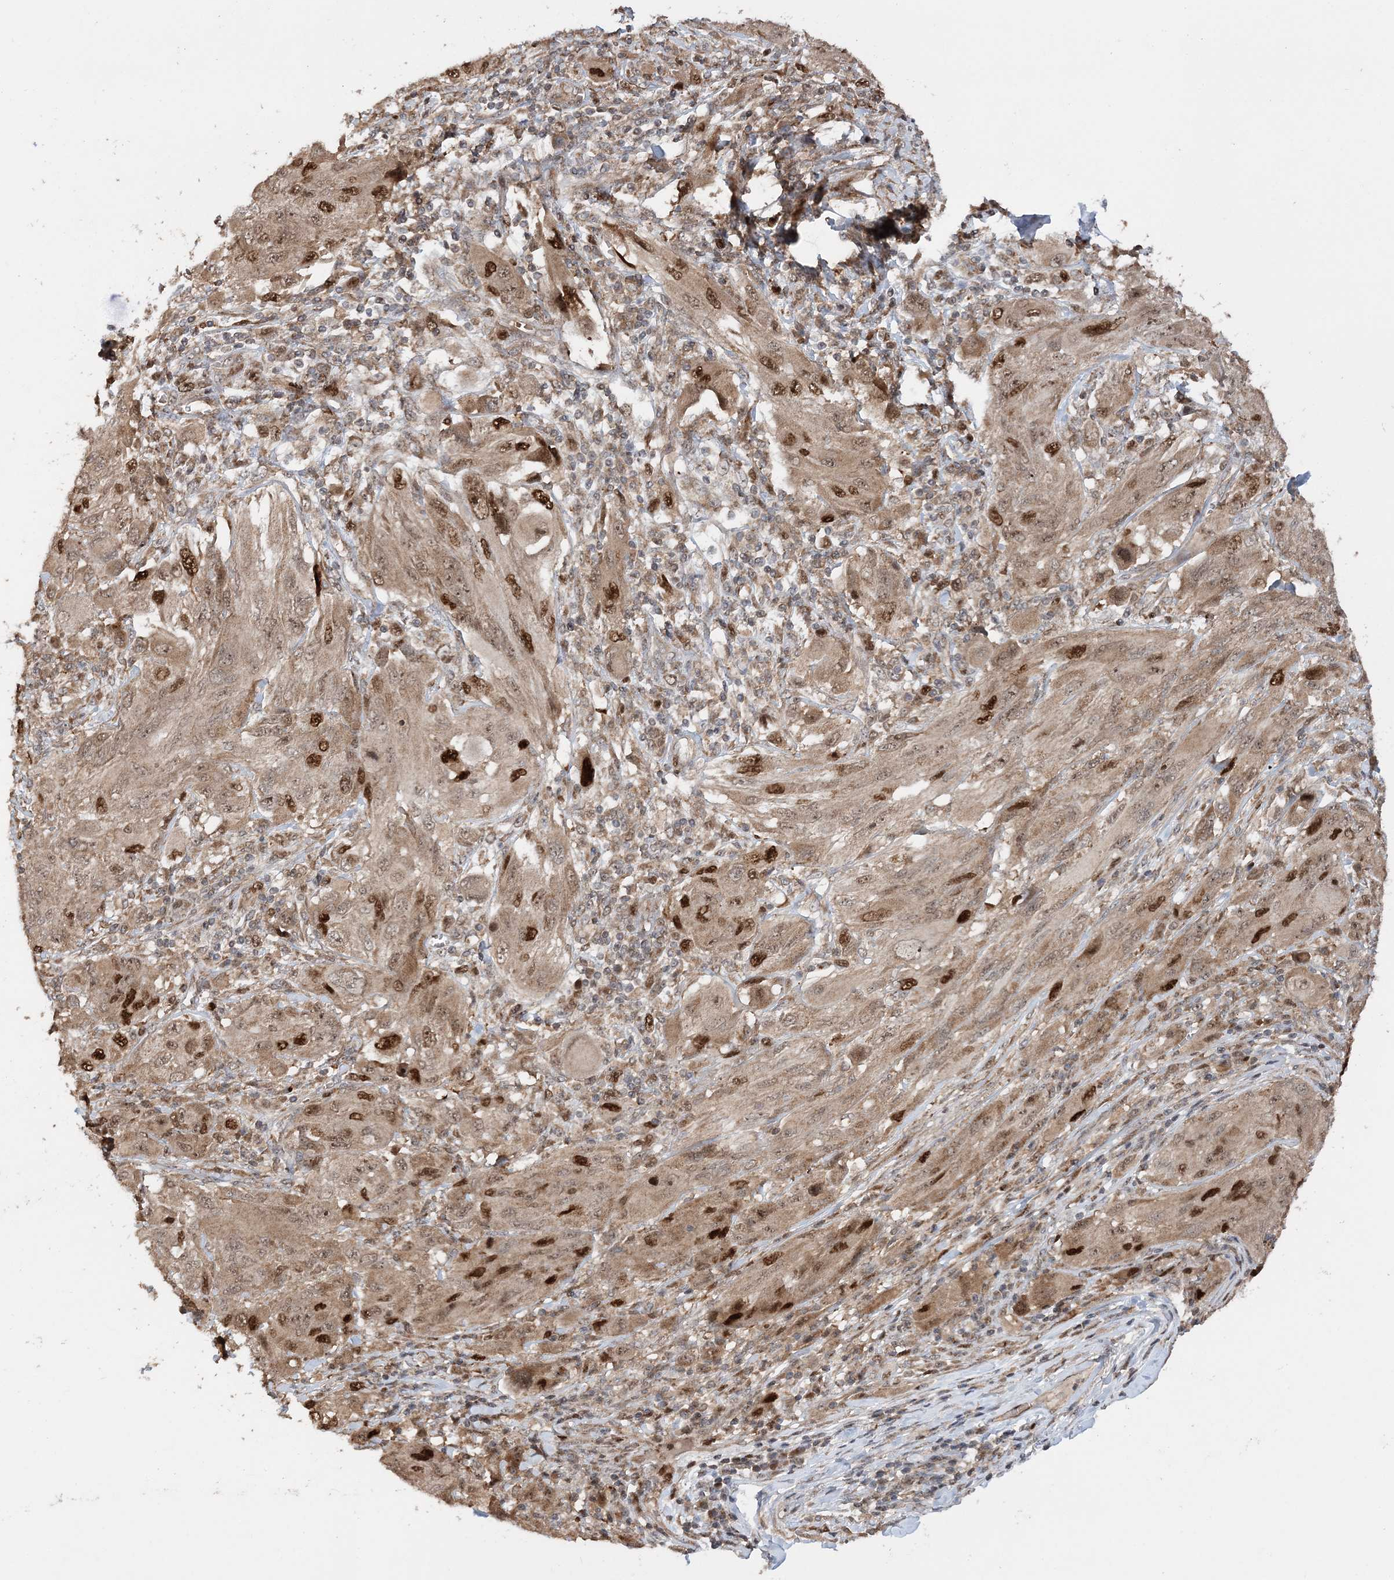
{"staining": {"intensity": "moderate", "quantity": "25%-75%", "location": "nuclear"}, "tissue": "melanoma", "cell_type": "Tumor cells", "image_type": "cancer", "snomed": [{"axis": "morphology", "description": "Malignant melanoma, NOS"}, {"axis": "topography", "description": "Skin"}], "caption": "Malignant melanoma stained with a brown dye exhibits moderate nuclear positive expression in about 25%-75% of tumor cells.", "gene": "KIF4A", "patient": {"sex": "female", "age": 91}}